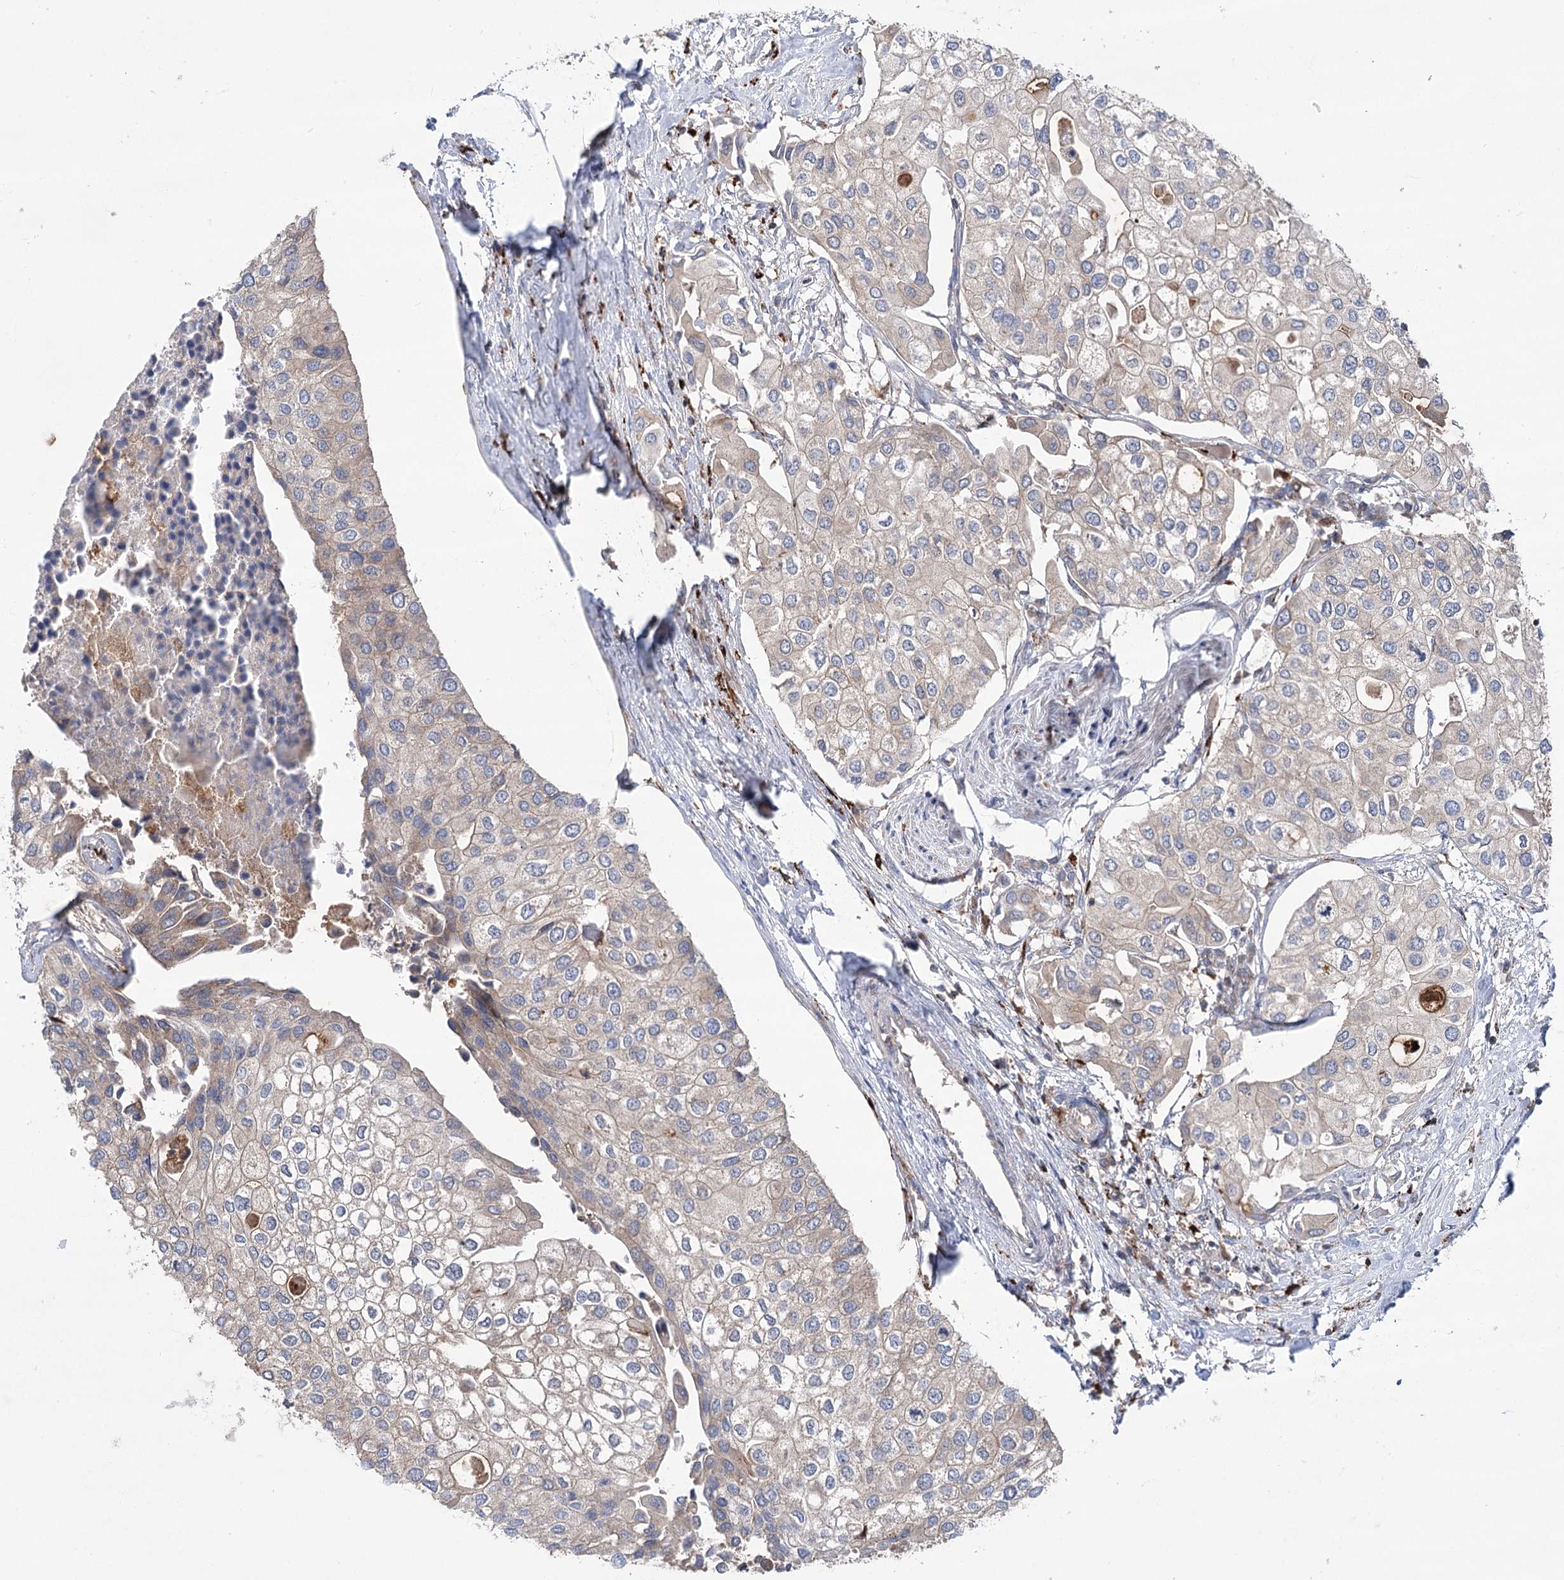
{"staining": {"intensity": "weak", "quantity": "25%-75%", "location": "cytoplasmic/membranous"}, "tissue": "urothelial cancer", "cell_type": "Tumor cells", "image_type": "cancer", "snomed": [{"axis": "morphology", "description": "Urothelial carcinoma, High grade"}, {"axis": "topography", "description": "Urinary bladder"}], "caption": "Protein staining of urothelial cancer tissue demonstrates weak cytoplasmic/membranous staining in approximately 25%-75% of tumor cells. The staining was performed using DAB (3,3'-diaminobenzidine), with brown indicating positive protein expression. Nuclei are stained blue with hematoxylin.", "gene": "VPS37B", "patient": {"sex": "male", "age": 64}}